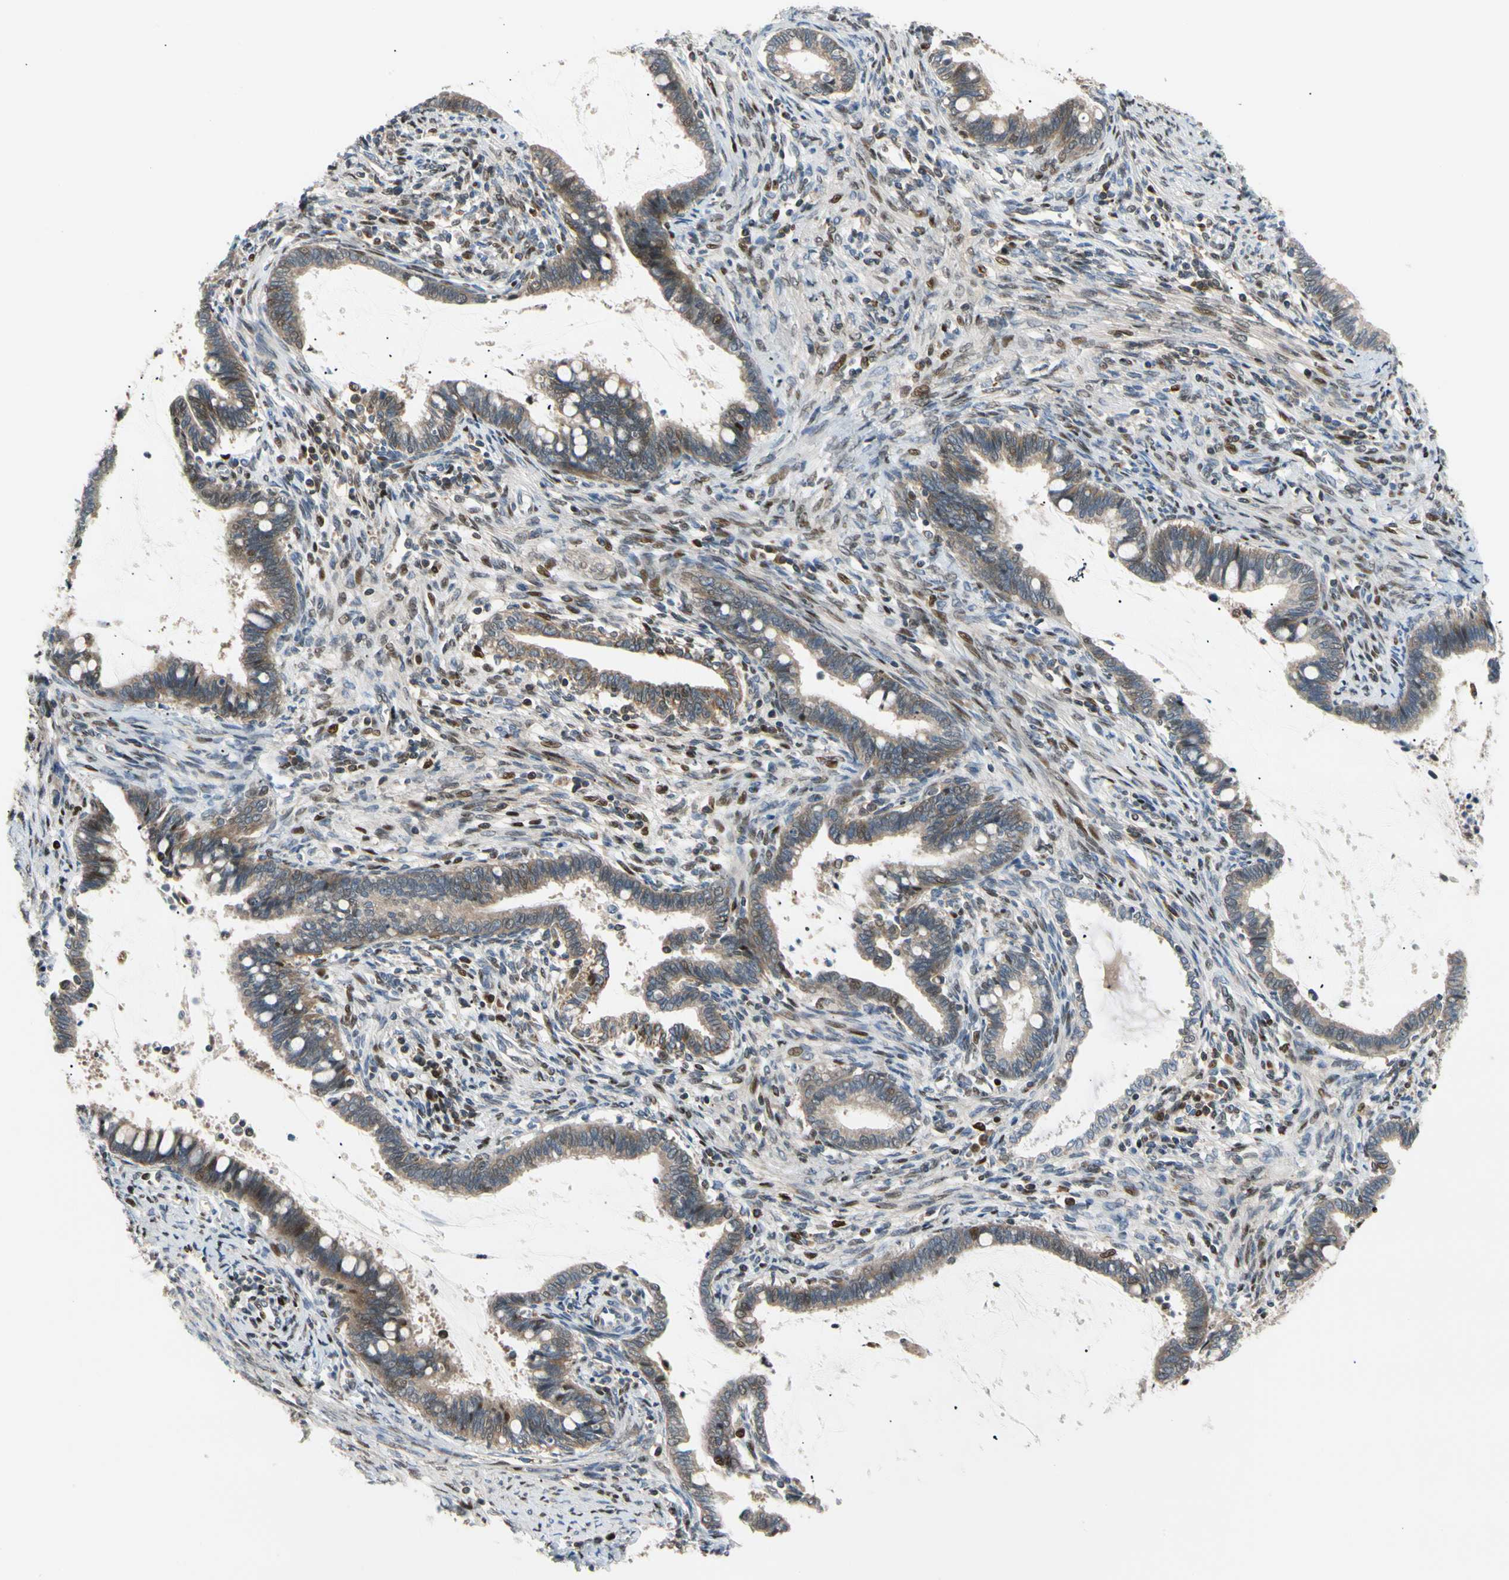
{"staining": {"intensity": "moderate", "quantity": "25%-75%", "location": "nuclear"}, "tissue": "cervical cancer", "cell_type": "Tumor cells", "image_type": "cancer", "snomed": [{"axis": "morphology", "description": "Adenocarcinoma, NOS"}, {"axis": "topography", "description": "Cervix"}], "caption": "IHC histopathology image of neoplastic tissue: adenocarcinoma (cervical) stained using immunohistochemistry demonstrates medium levels of moderate protein expression localized specifically in the nuclear of tumor cells, appearing as a nuclear brown color.", "gene": "E2F1", "patient": {"sex": "female", "age": 44}}